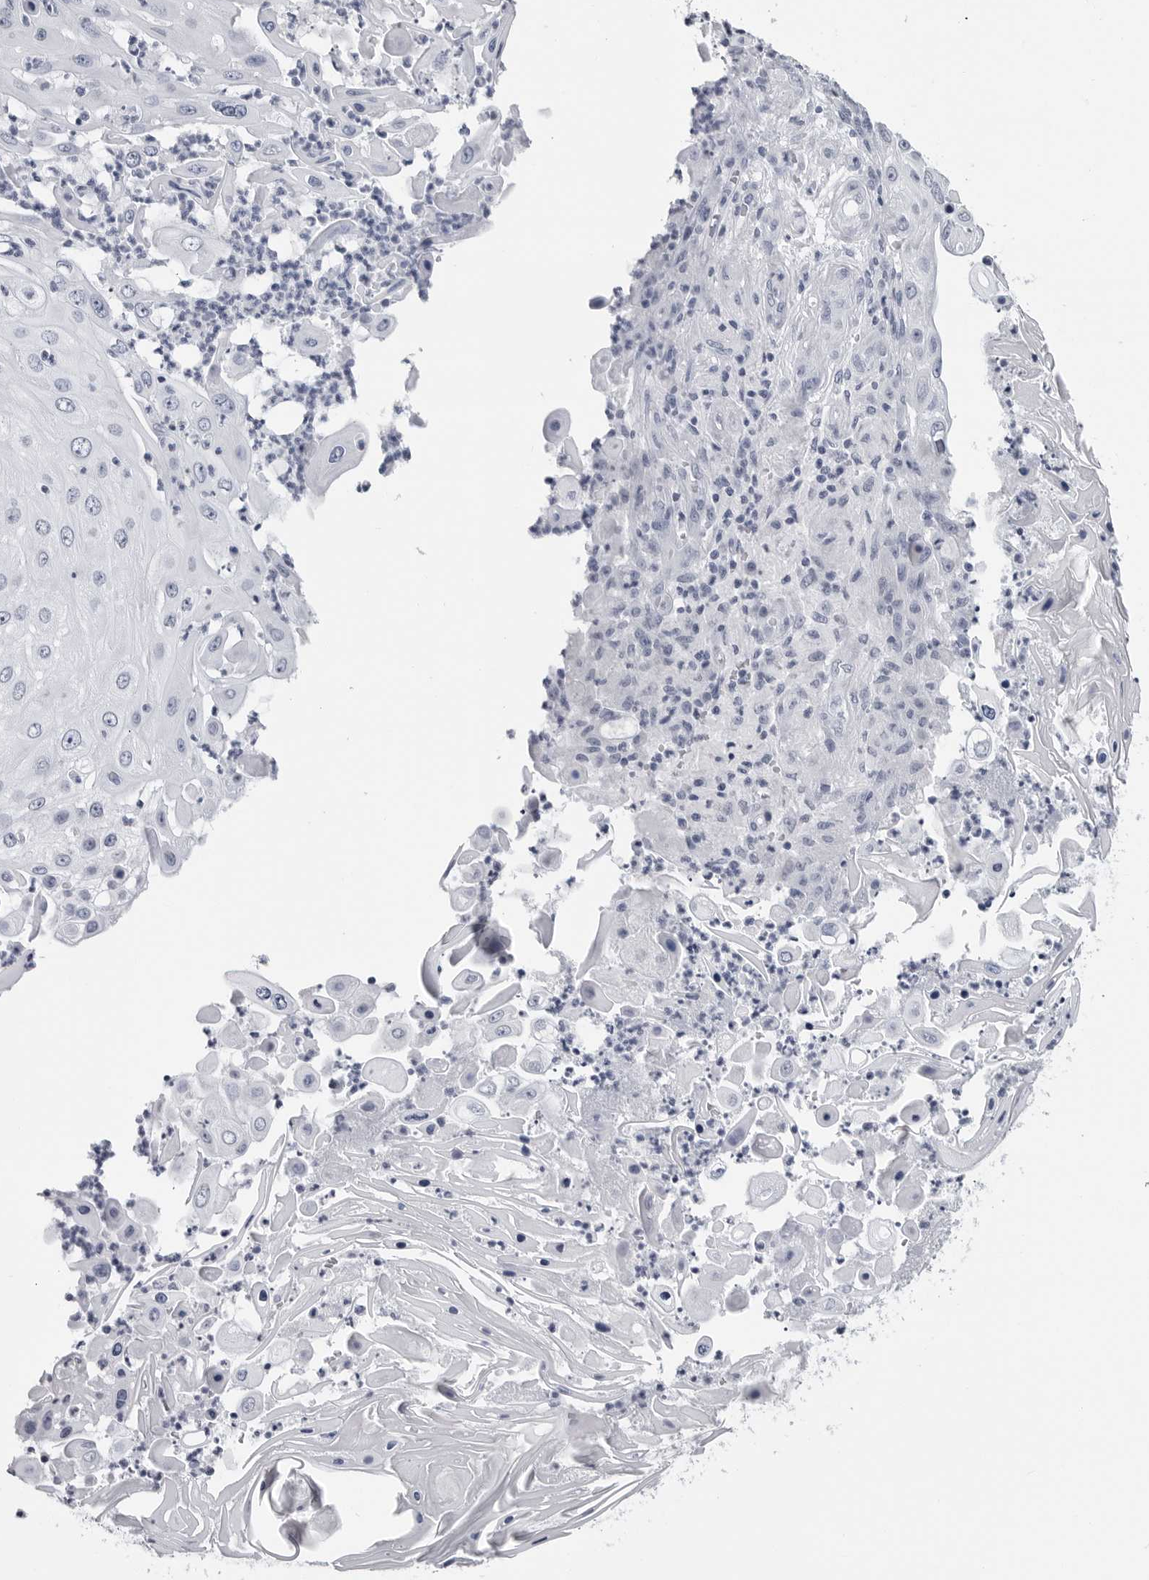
{"staining": {"intensity": "negative", "quantity": "none", "location": "none"}, "tissue": "skin cancer", "cell_type": "Tumor cells", "image_type": "cancer", "snomed": [{"axis": "morphology", "description": "Squamous cell carcinoma, NOS"}, {"axis": "topography", "description": "Skin"}], "caption": "Immunohistochemistry of skin cancer demonstrates no positivity in tumor cells. (IHC, brightfield microscopy, high magnification).", "gene": "PGA3", "patient": {"sex": "female", "age": 44}}